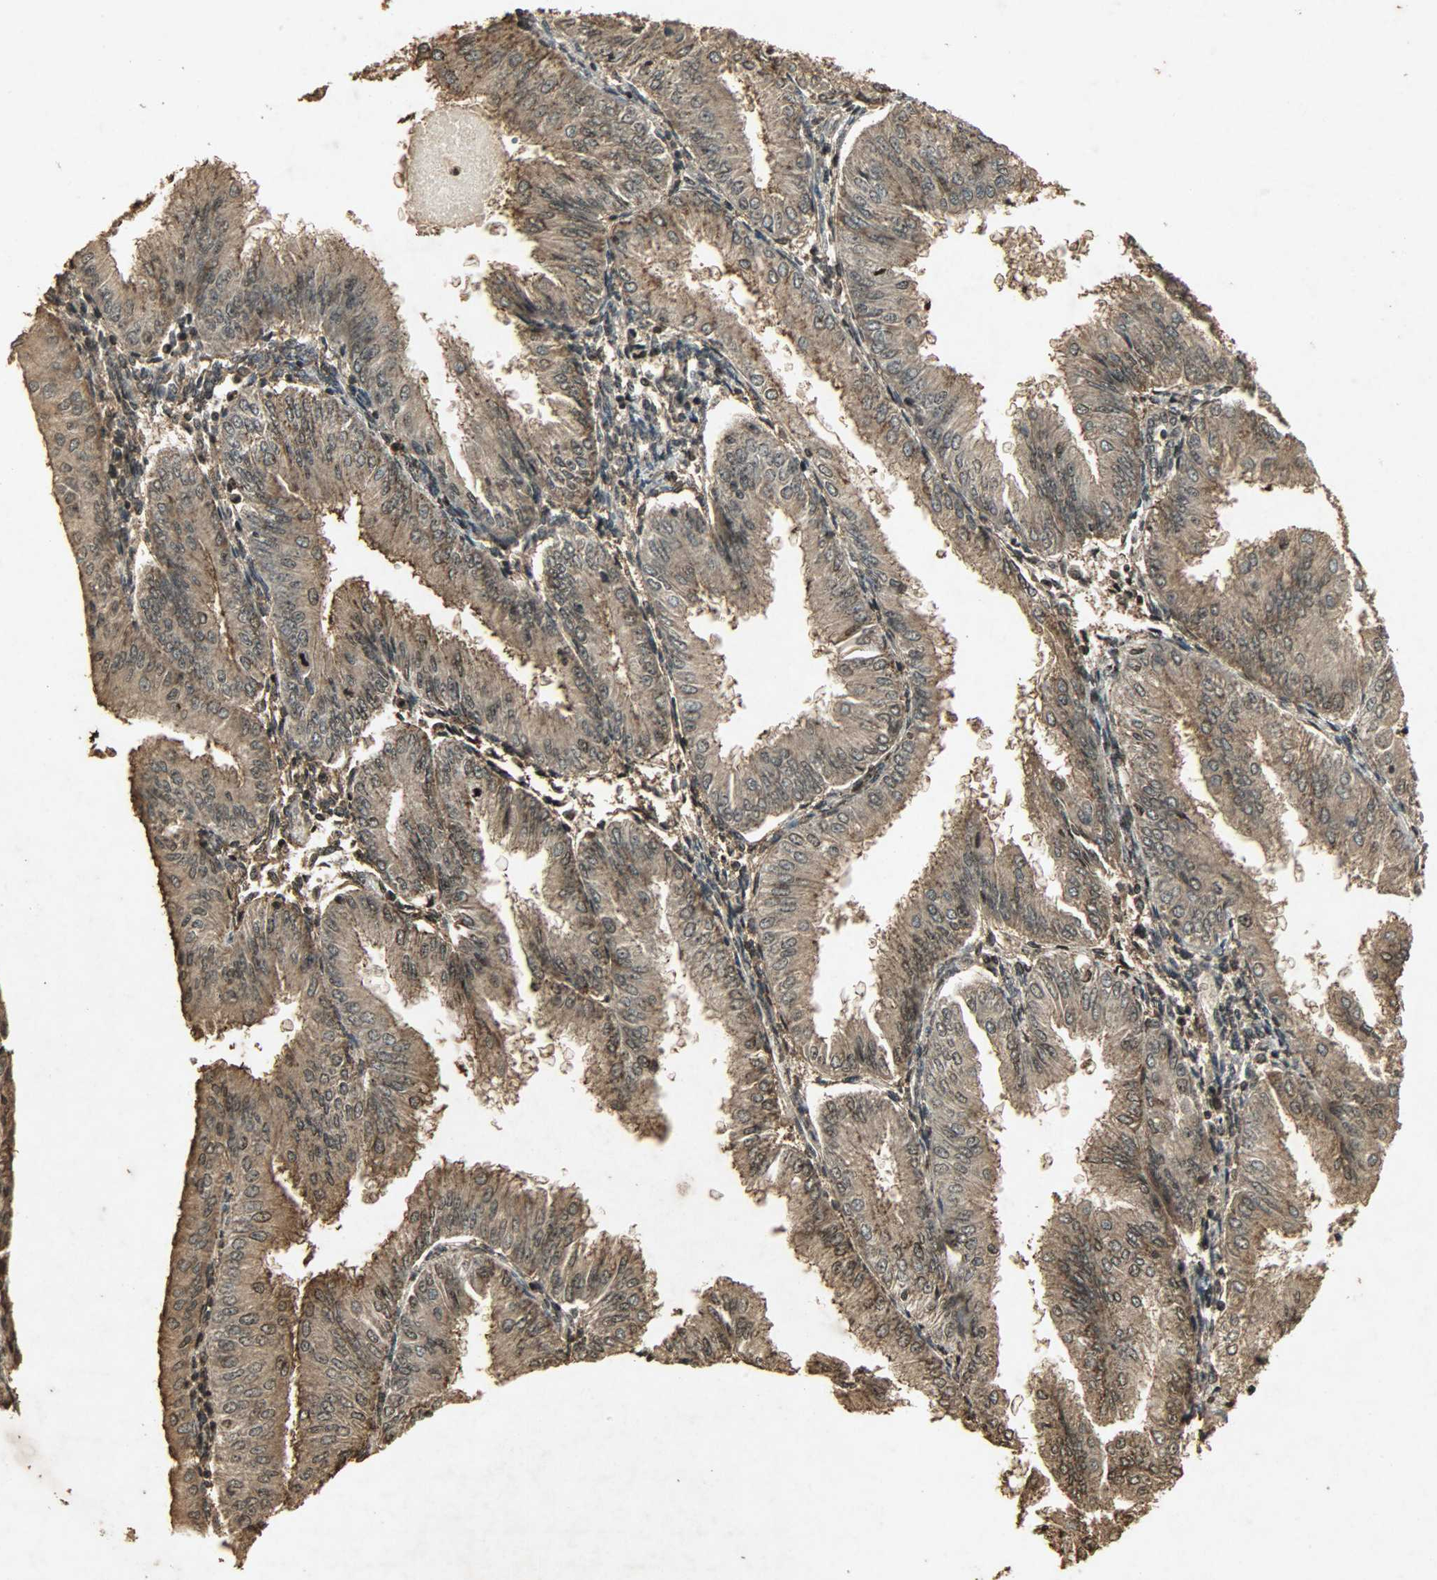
{"staining": {"intensity": "moderate", "quantity": ">75%", "location": "cytoplasmic/membranous,nuclear"}, "tissue": "endometrial cancer", "cell_type": "Tumor cells", "image_type": "cancer", "snomed": [{"axis": "morphology", "description": "Adenocarcinoma, NOS"}, {"axis": "topography", "description": "Endometrium"}], "caption": "Adenocarcinoma (endometrial) was stained to show a protein in brown. There is medium levels of moderate cytoplasmic/membranous and nuclear staining in approximately >75% of tumor cells. The protein is shown in brown color, while the nuclei are stained blue.", "gene": "PPP3R1", "patient": {"sex": "female", "age": 53}}